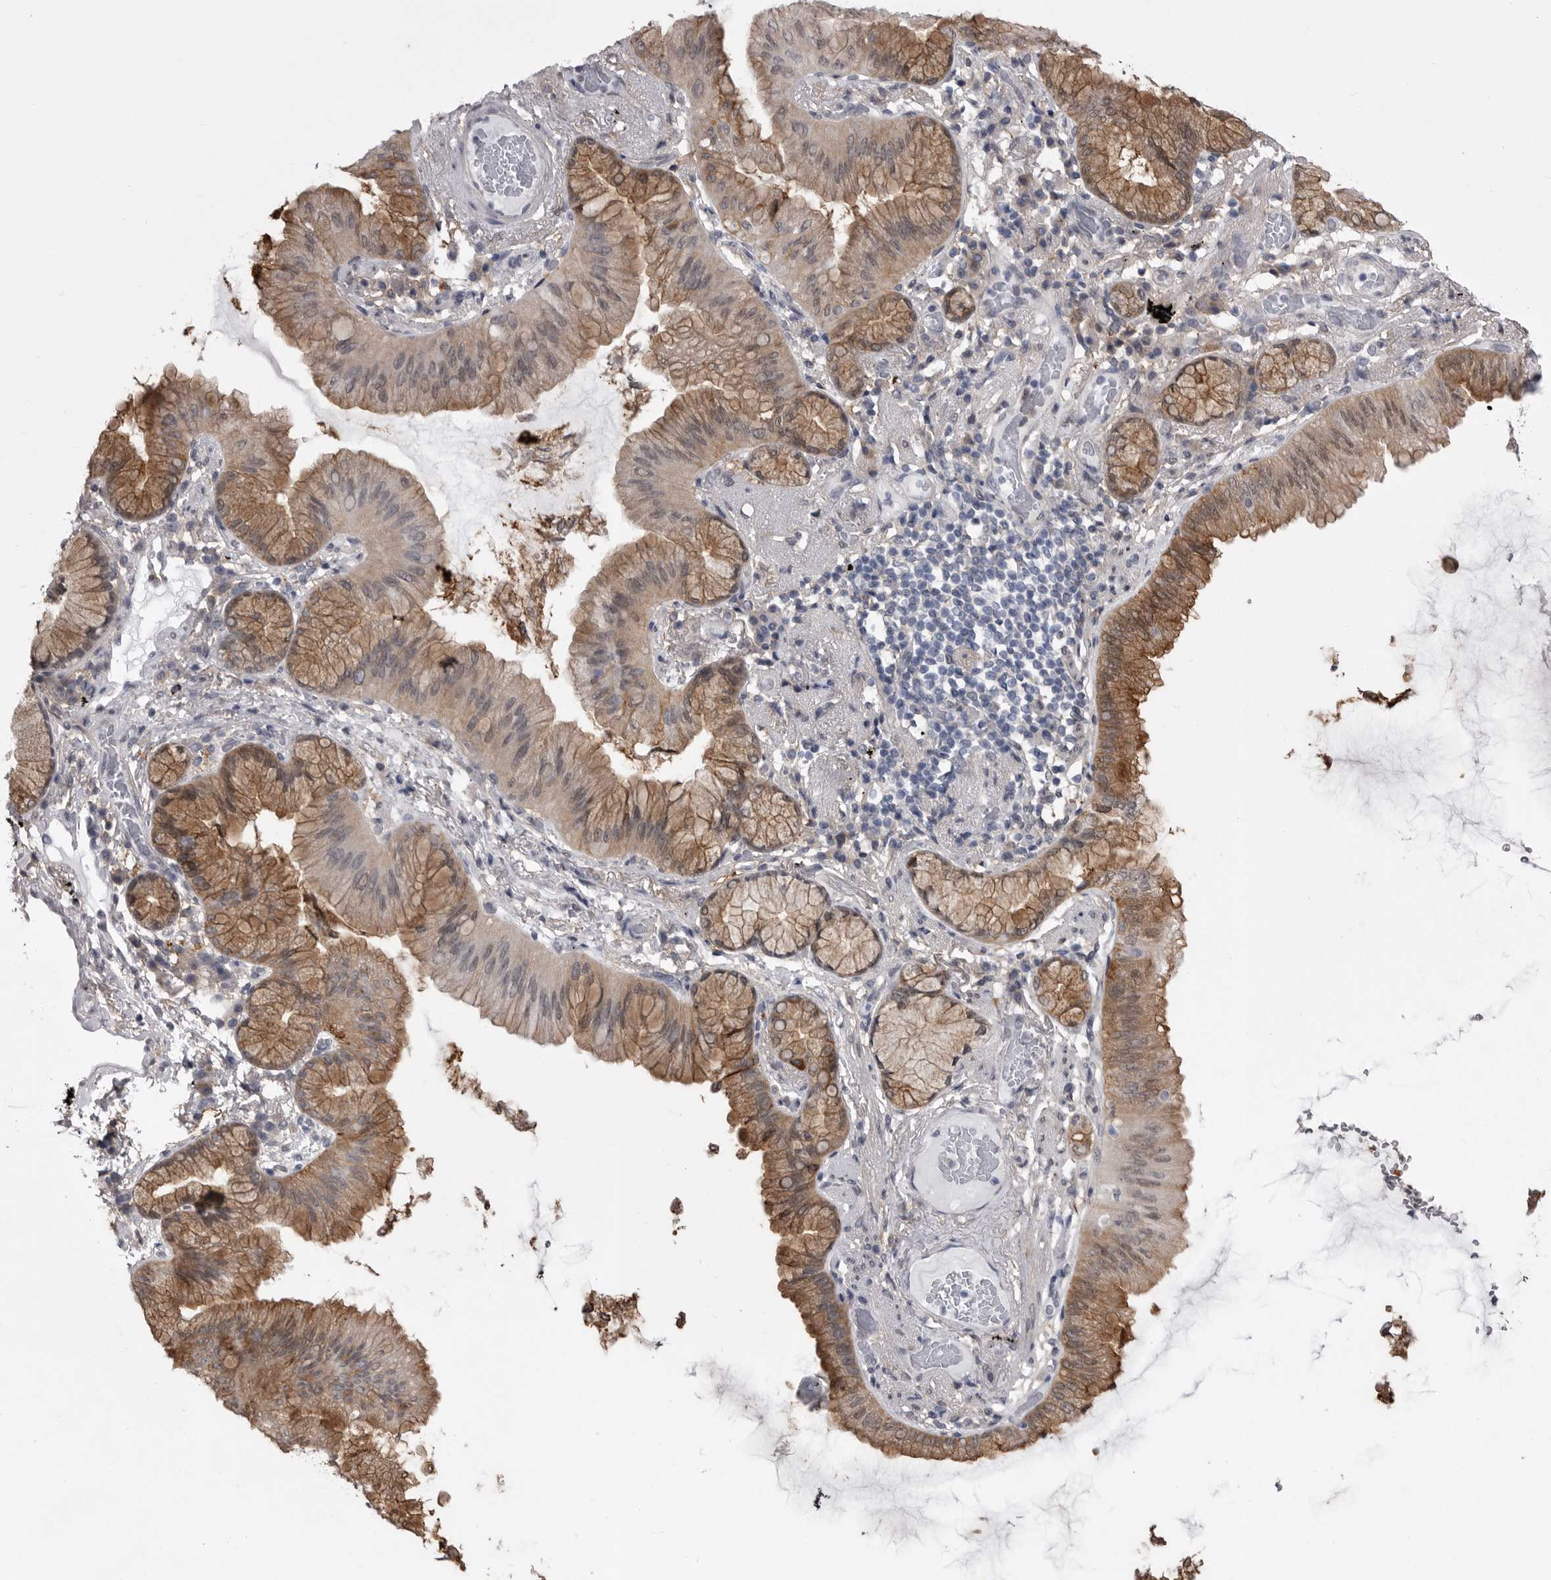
{"staining": {"intensity": "moderate", "quantity": ">75%", "location": "cytoplasmic/membranous"}, "tissue": "lung cancer", "cell_type": "Tumor cells", "image_type": "cancer", "snomed": [{"axis": "morphology", "description": "Adenocarcinoma, NOS"}, {"axis": "topography", "description": "Lung"}], "caption": "An IHC micrograph of tumor tissue is shown. Protein staining in brown labels moderate cytoplasmic/membranous positivity in lung cancer (adenocarcinoma) within tumor cells.", "gene": "ABL1", "patient": {"sex": "female", "age": 70}}